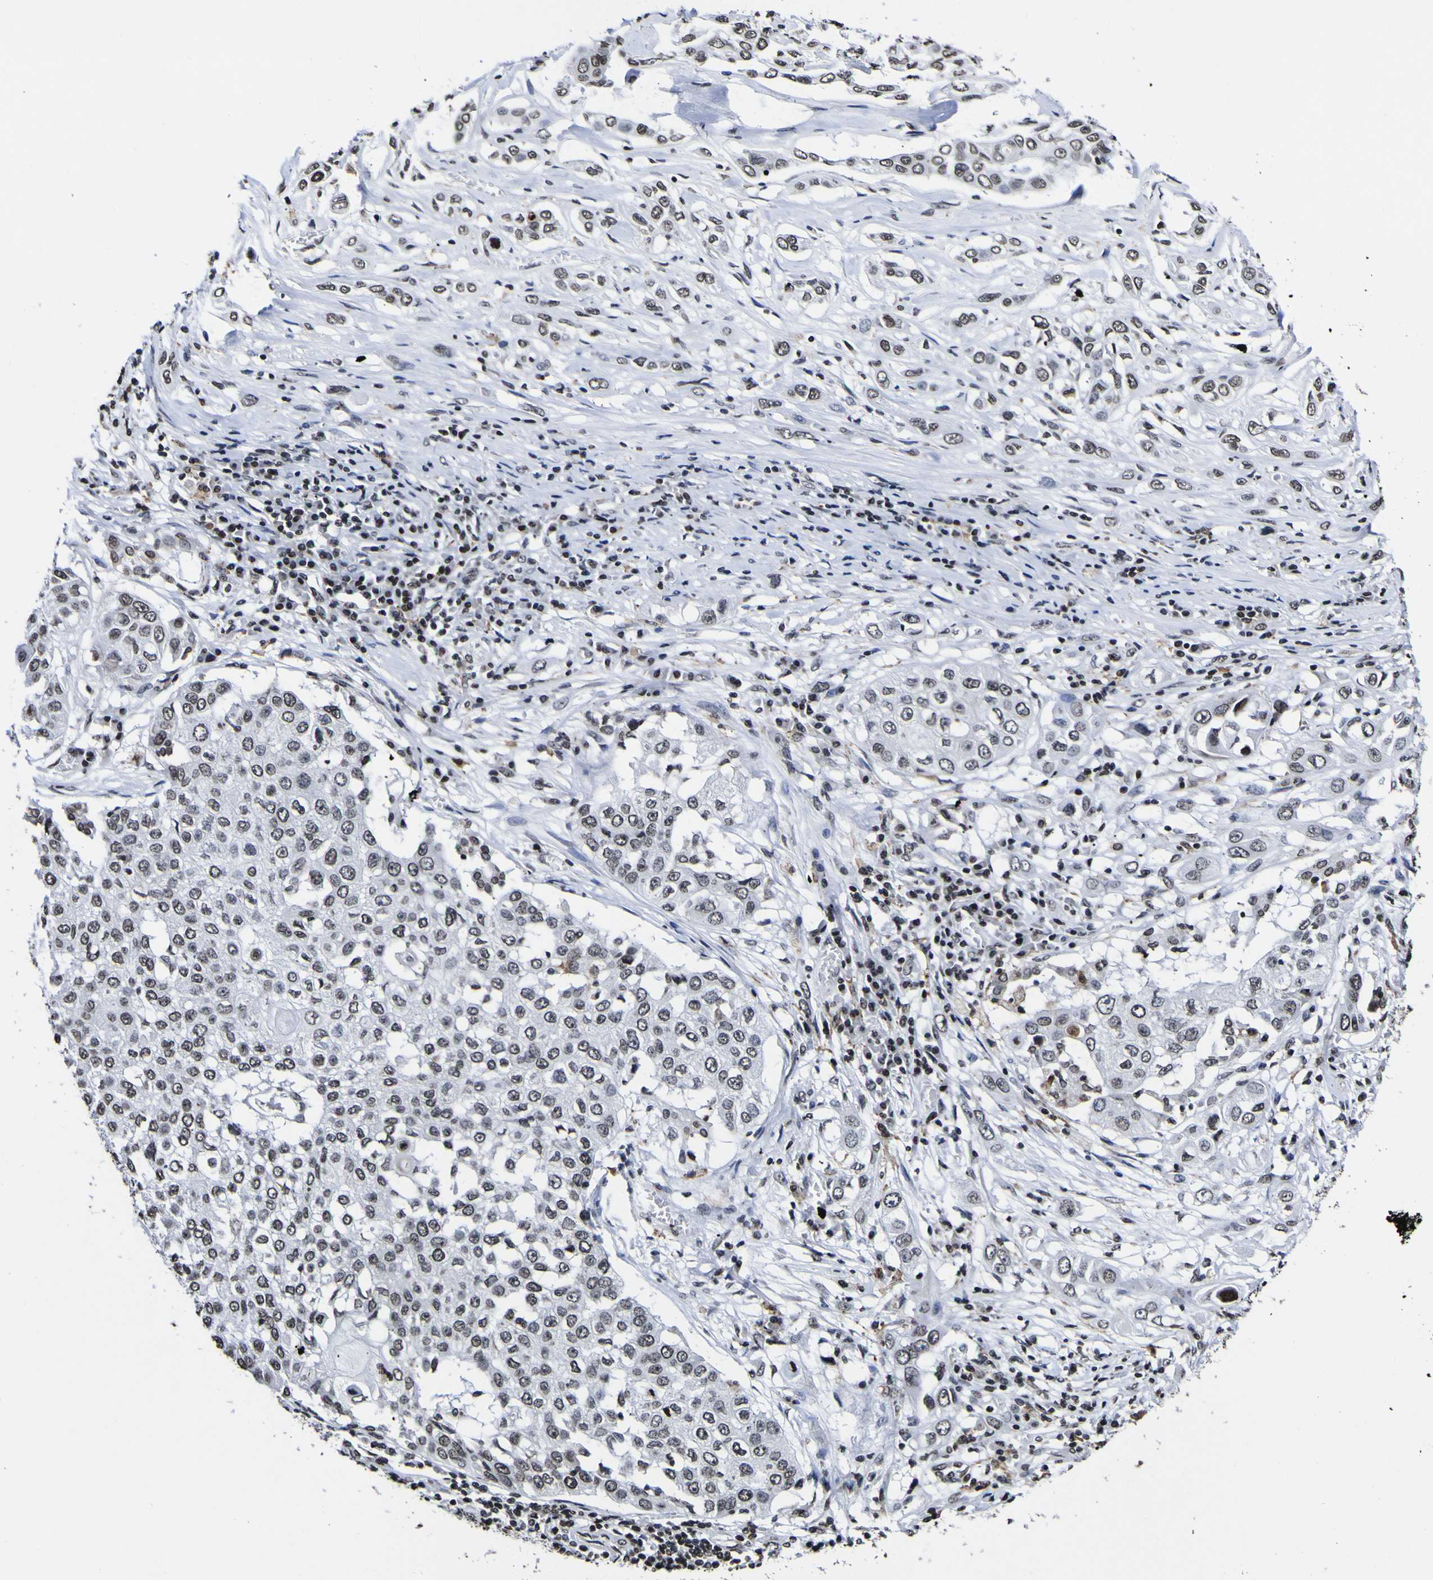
{"staining": {"intensity": "strong", "quantity": "25%-75%", "location": "nuclear"}, "tissue": "lung cancer", "cell_type": "Tumor cells", "image_type": "cancer", "snomed": [{"axis": "morphology", "description": "Squamous cell carcinoma, NOS"}, {"axis": "topography", "description": "Lung"}], "caption": "Immunohistochemical staining of human squamous cell carcinoma (lung) displays high levels of strong nuclear expression in approximately 25%-75% of tumor cells.", "gene": "PIAS1", "patient": {"sex": "male", "age": 71}}